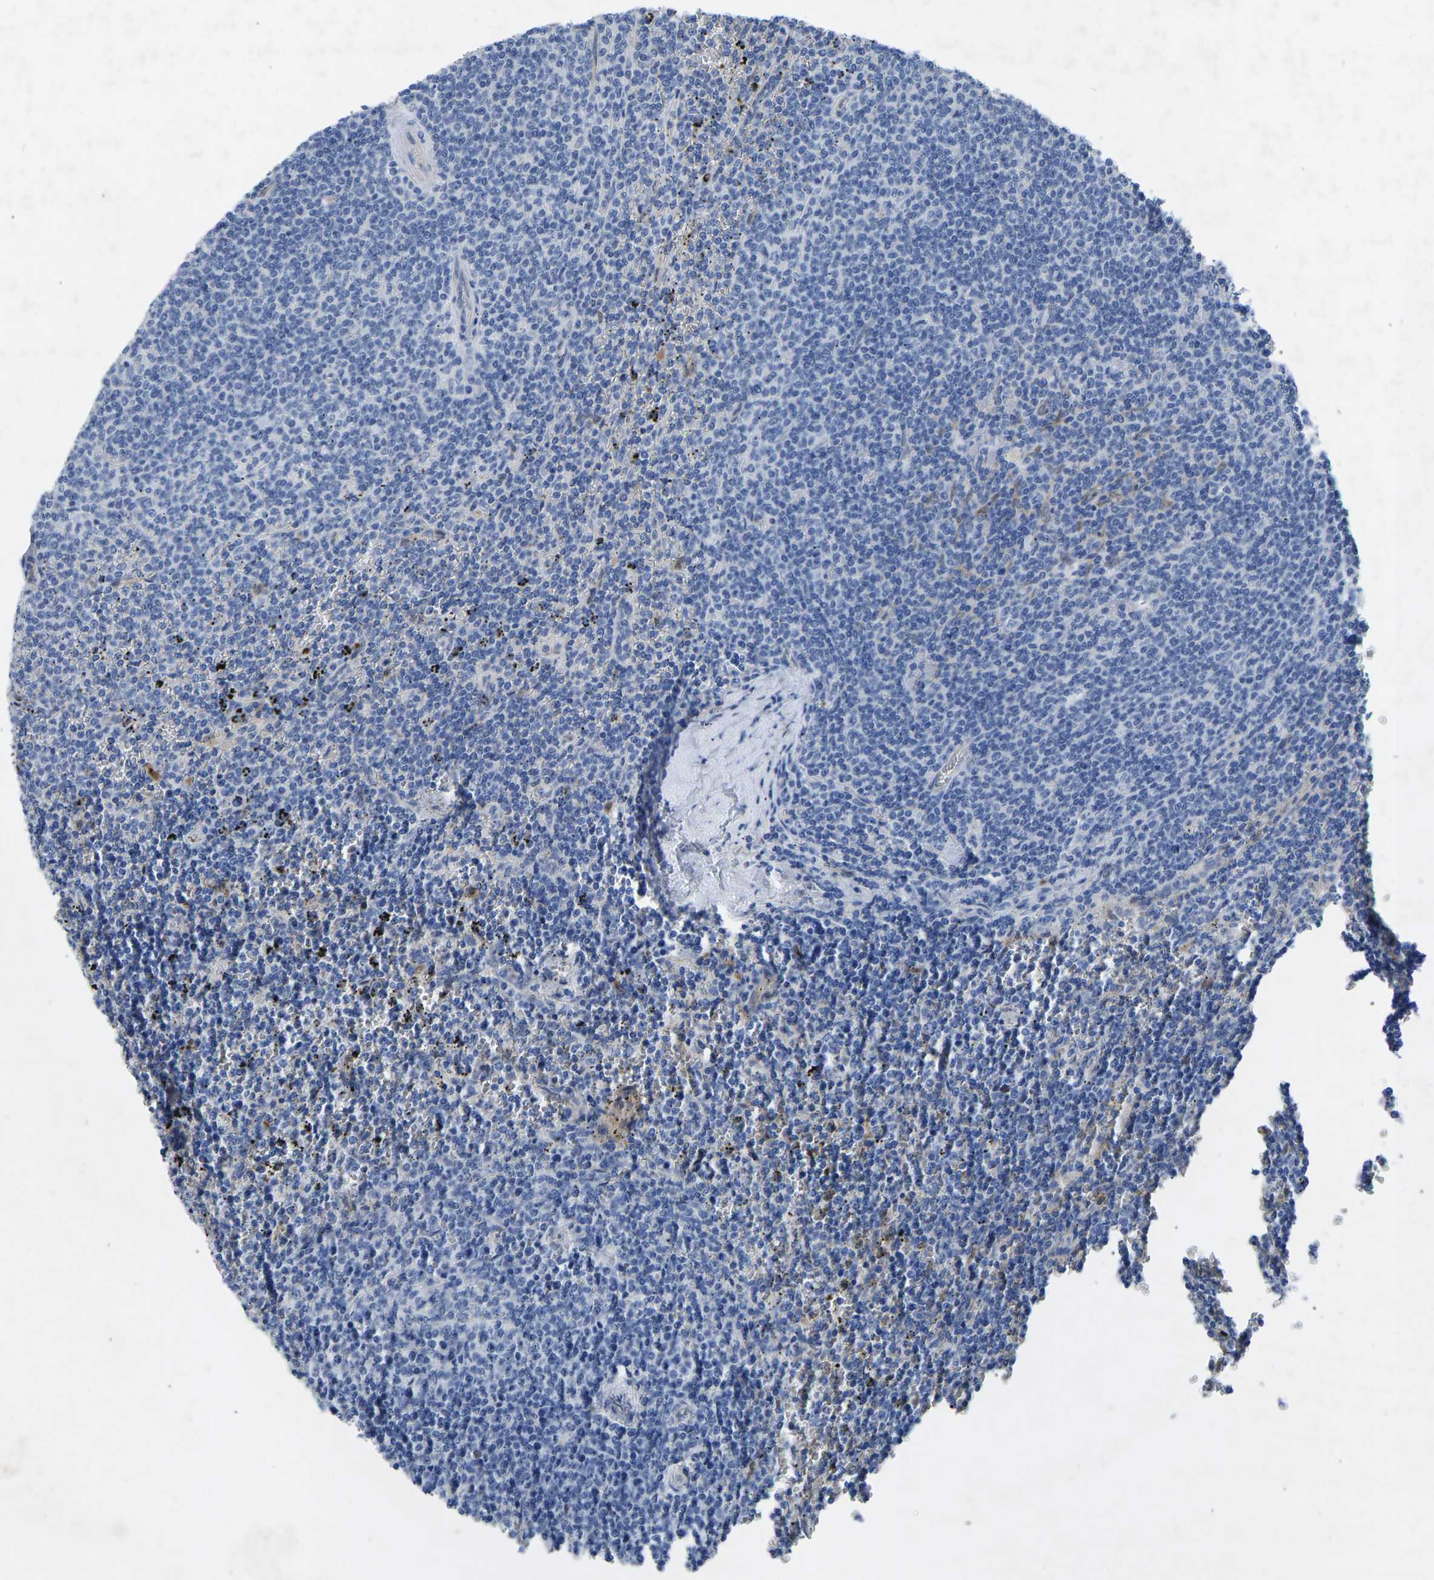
{"staining": {"intensity": "negative", "quantity": "none", "location": "none"}, "tissue": "lymphoma", "cell_type": "Tumor cells", "image_type": "cancer", "snomed": [{"axis": "morphology", "description": "Malignant lymphoma, non-Hodgkin's type, Low grade"}, {"axis": "topography", "description": "Spleen"}], "caption": "A photomicrograph of human malignant lymphoma, non-Hodgkin's type (low-grade) is negative for staining in tumor cells.", "gene": "RBP1", "patient": {"sex": "female", "age": 50}}